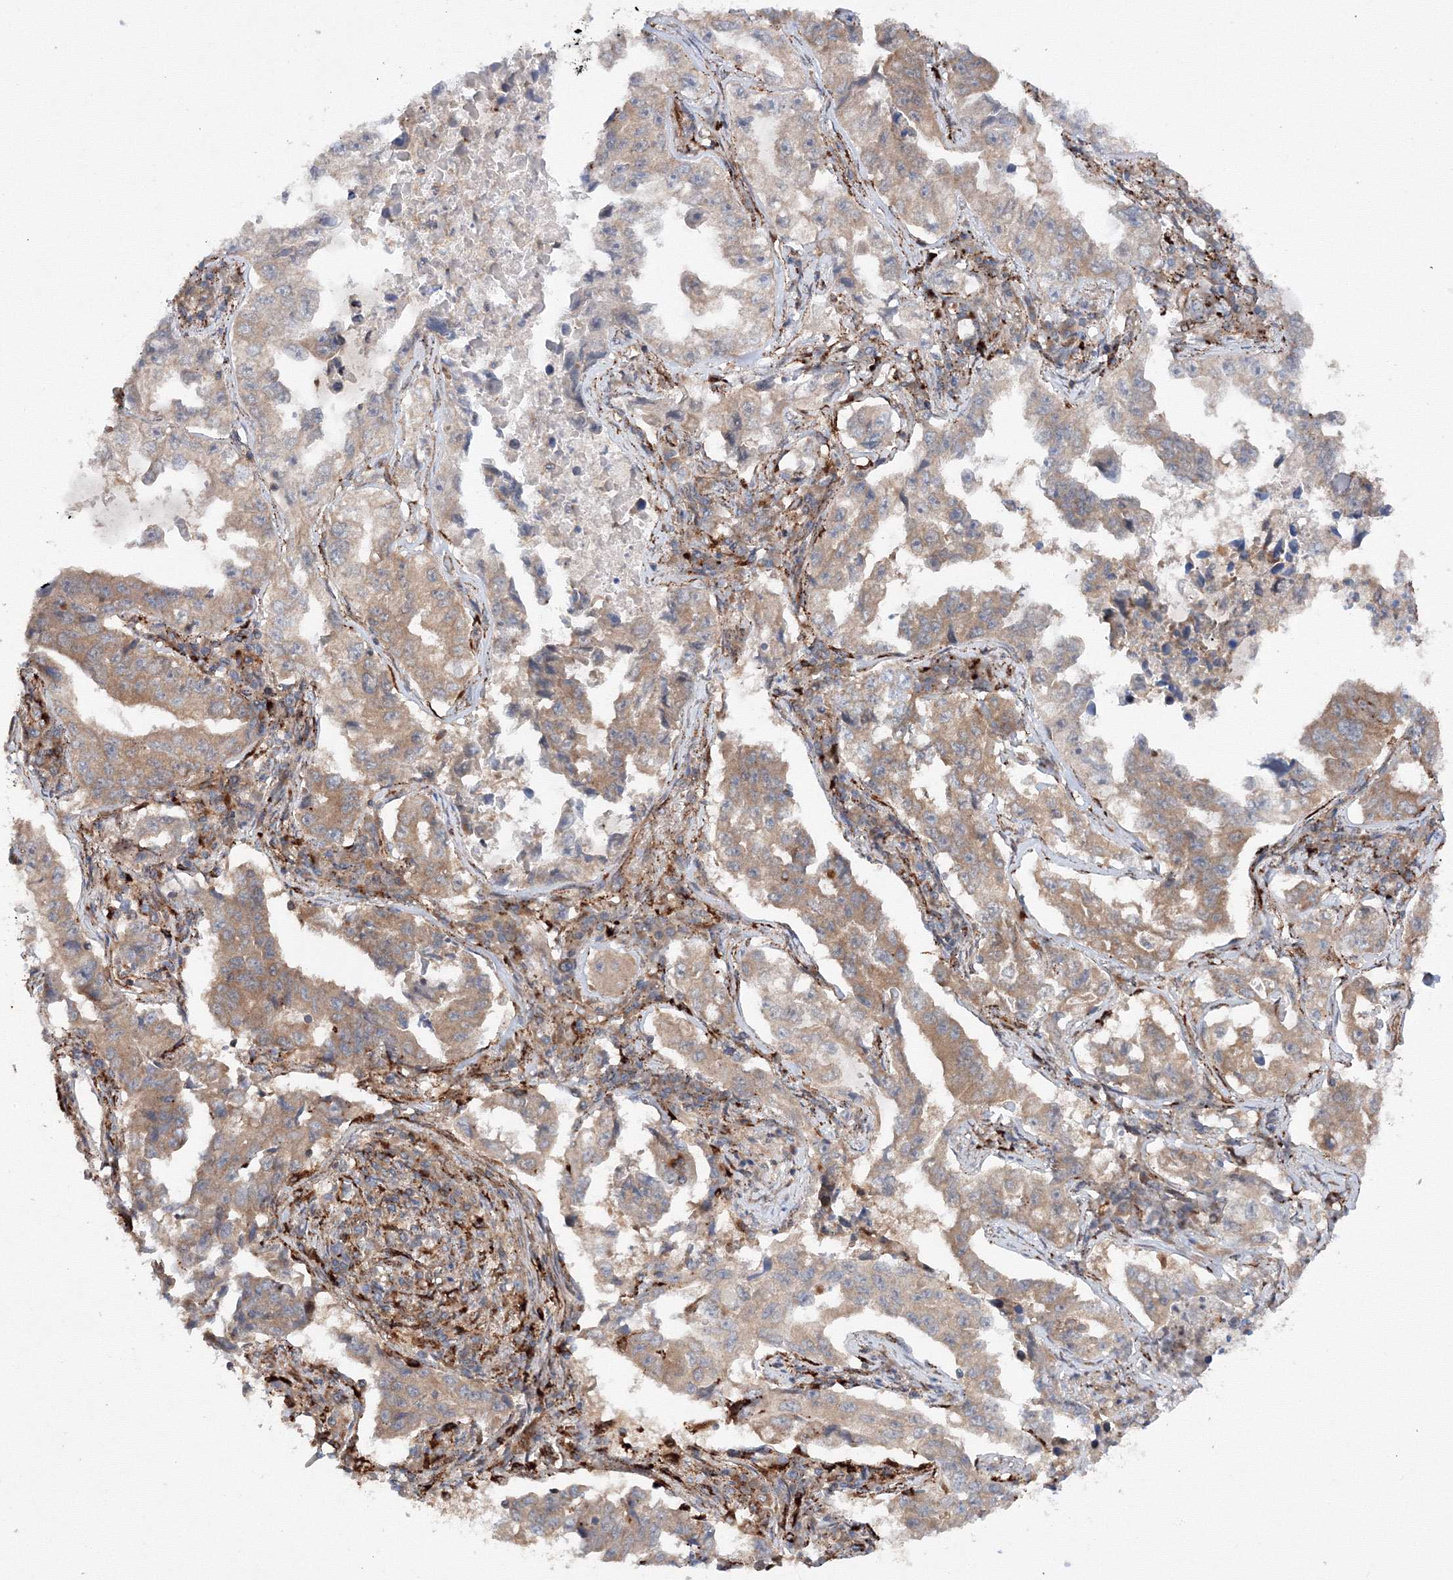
{"staining": {"intensity": "moderate", "quantity": ">75%", "location": "cytoplasmic/membranous"}, "tissue": "lung cancer", "cell_type": "Tumor cells", "image_type": "cancer", "snomed": [{"axis": "morphology", "description": "Adenocarcinoma, NOS"}, {"axis": "topography", "description": "Lung"}], "caption": "Protein expression analysis of human lung cancer reveals moderate cytoplasmic/membranous positivity in approximately >75% of tumor cells.", "gene": "DCTD", "patient": {"sex": "female", "age": 51}}